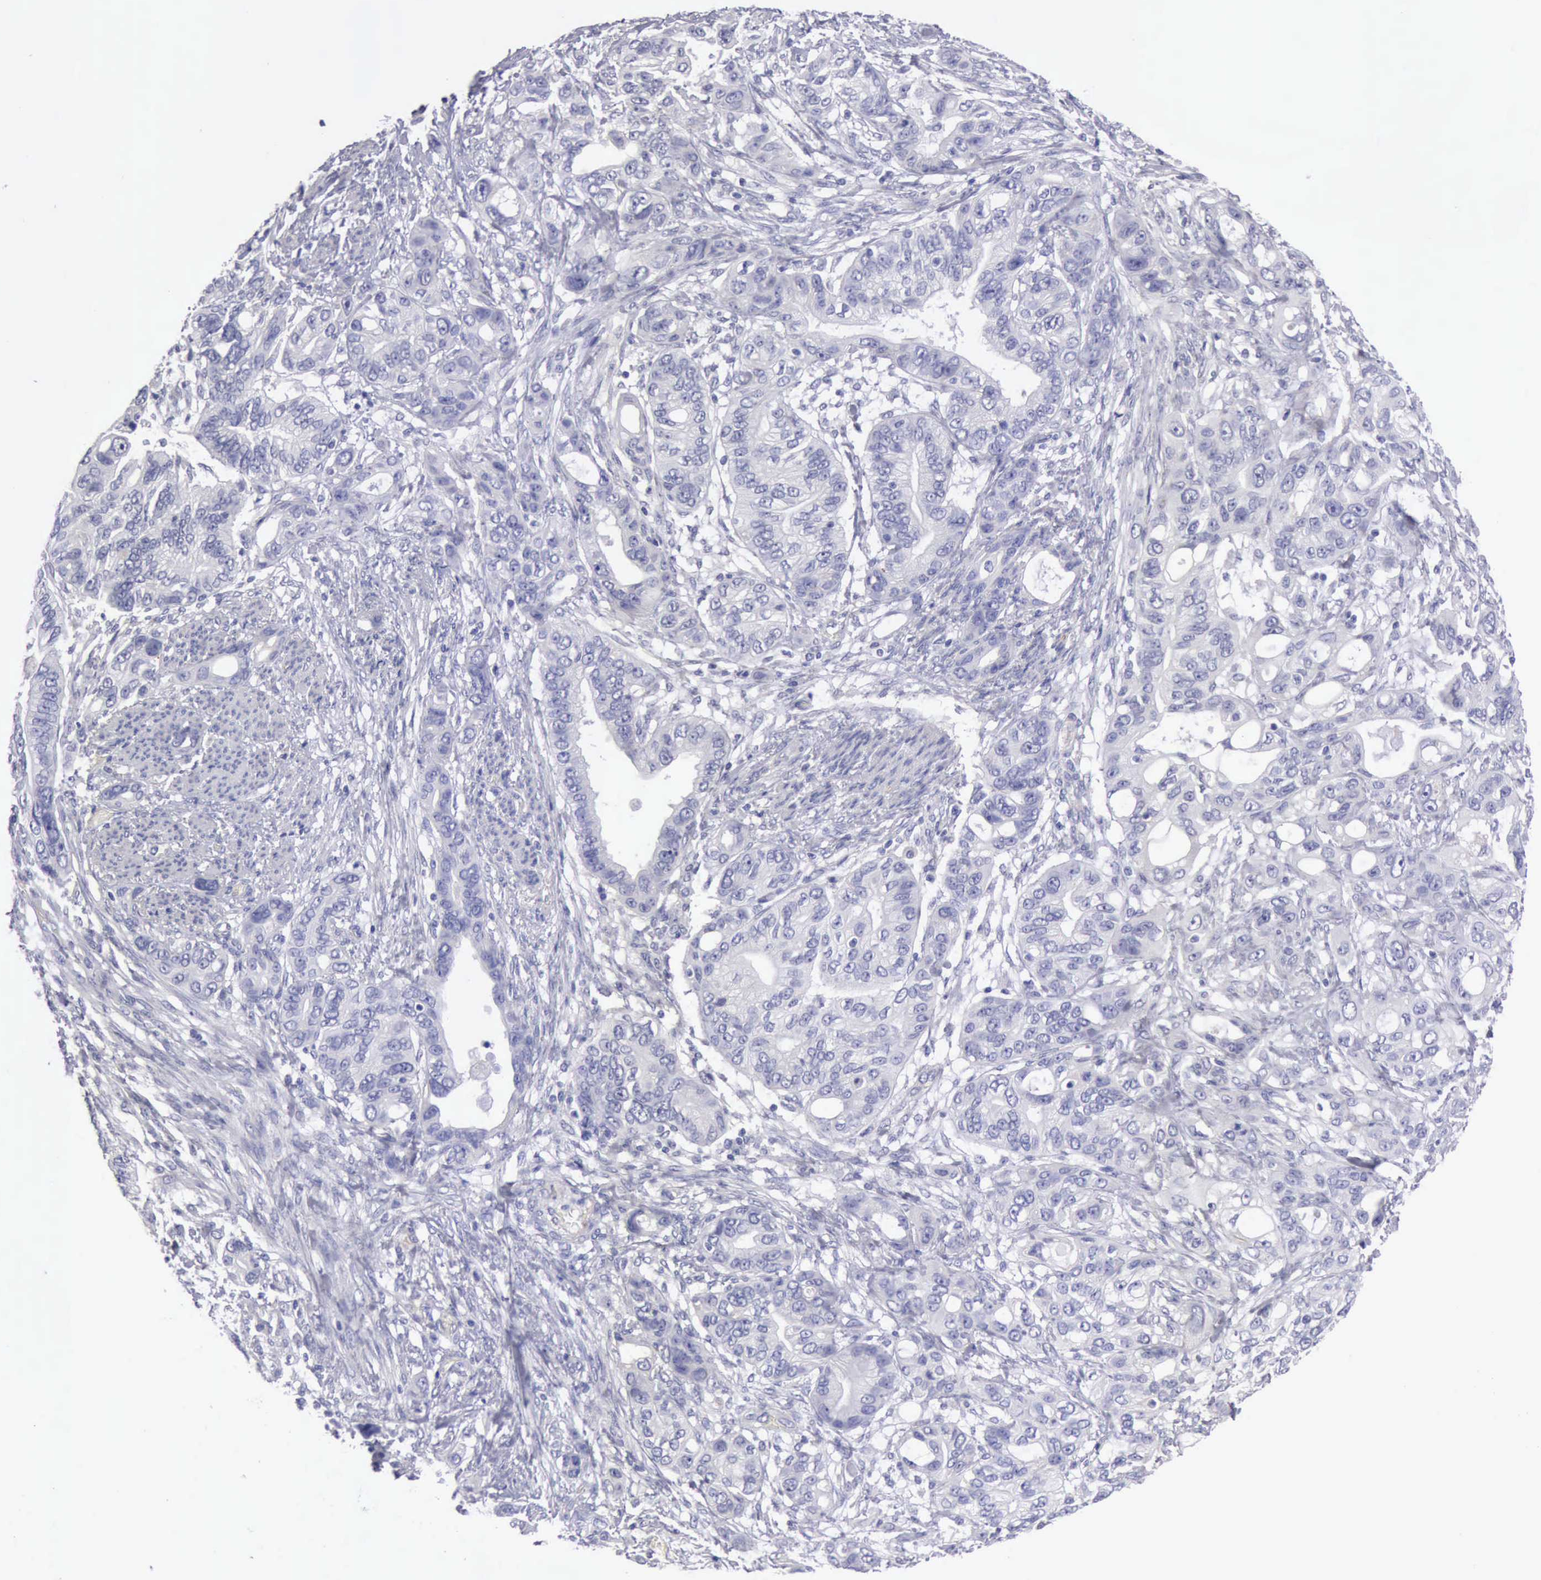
{"staining": {"intensity": "negative", "quantity": "none", "location": "none"}, "tissue": "stomach cancer", "cell_type": "Tumor cells", "image_type": "cancer", "snomed": [{"axis": "morphology", "description": "Adenocarcinoma, NOS"}, {"axis": "topography", "description": "Stomach, upper"}], "caption": "This photomicrograph is of adenocarcinoma (stomach) stained with immunohistochemistry to label a protein in brown with the nuclei are counter-stained blue. There is no positivity in tumor cells. (DAB immunohistochemistry, high magnification).", "gene": "APP", "patient": {"sex": "male", "age": 47}}